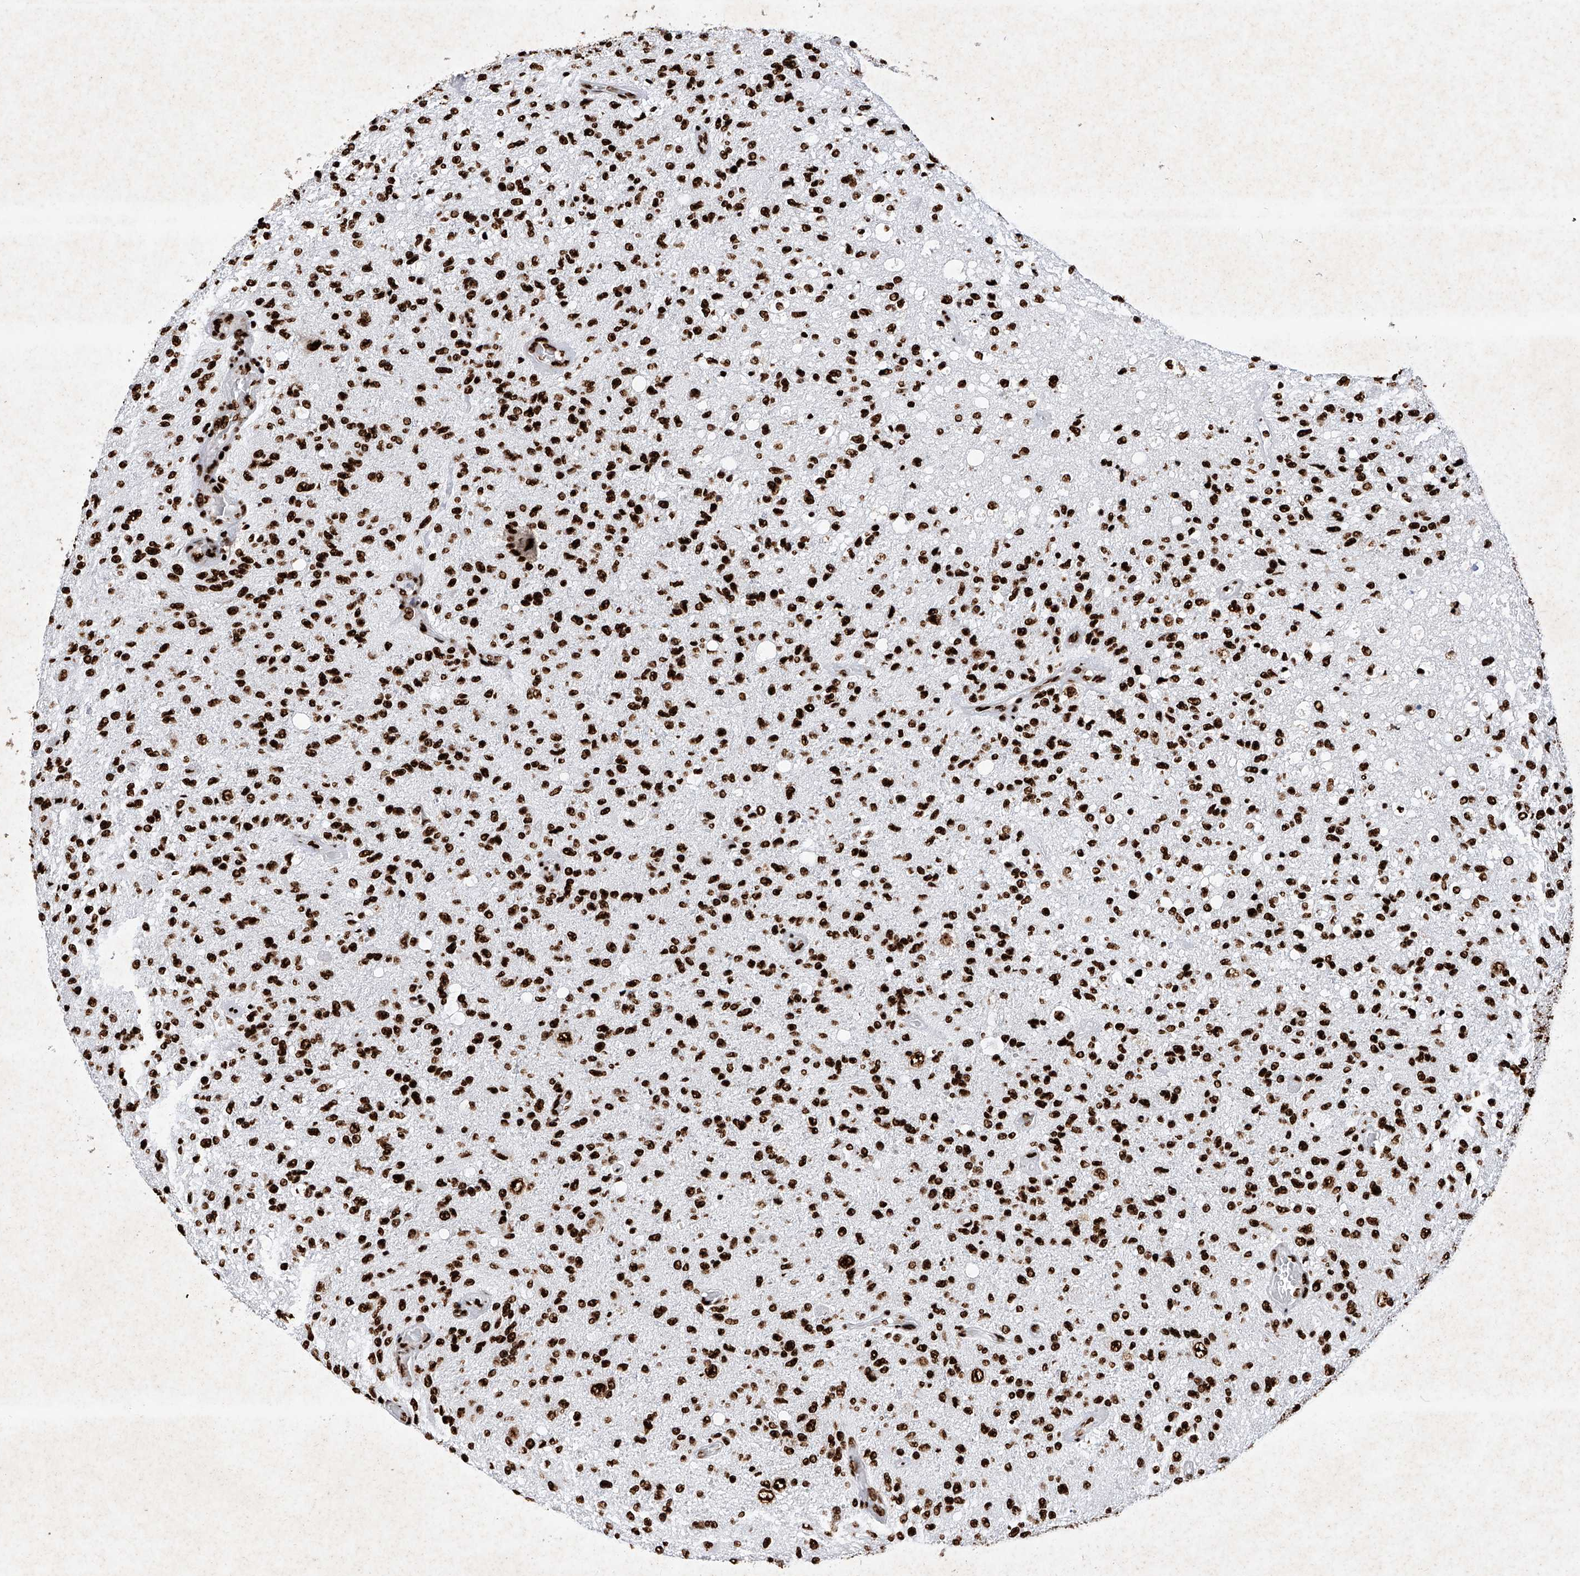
{"staining": {"intensity": "strong", "quantity": ">75%", "location": "nuclear"}, "tissue": "glioma", "cell_type": "Tumor cells", "image_type": "cancer", "snomed": [{"axis": "morphology", "description": "Normal tissue, NOS"}, {"axis": "morphology", "description": "Glioma, malignant, High grade"}, {"axis": "topography", "description": "Cerebral cortex"}], "caption": "Immunohistochemistry (IHC) of human glioma exhibits high levels of strong nuclear expression in approximately >75% of tumor cells.", "gene": "SRSF6", "patient": {"sex": "male", "age": 77}}